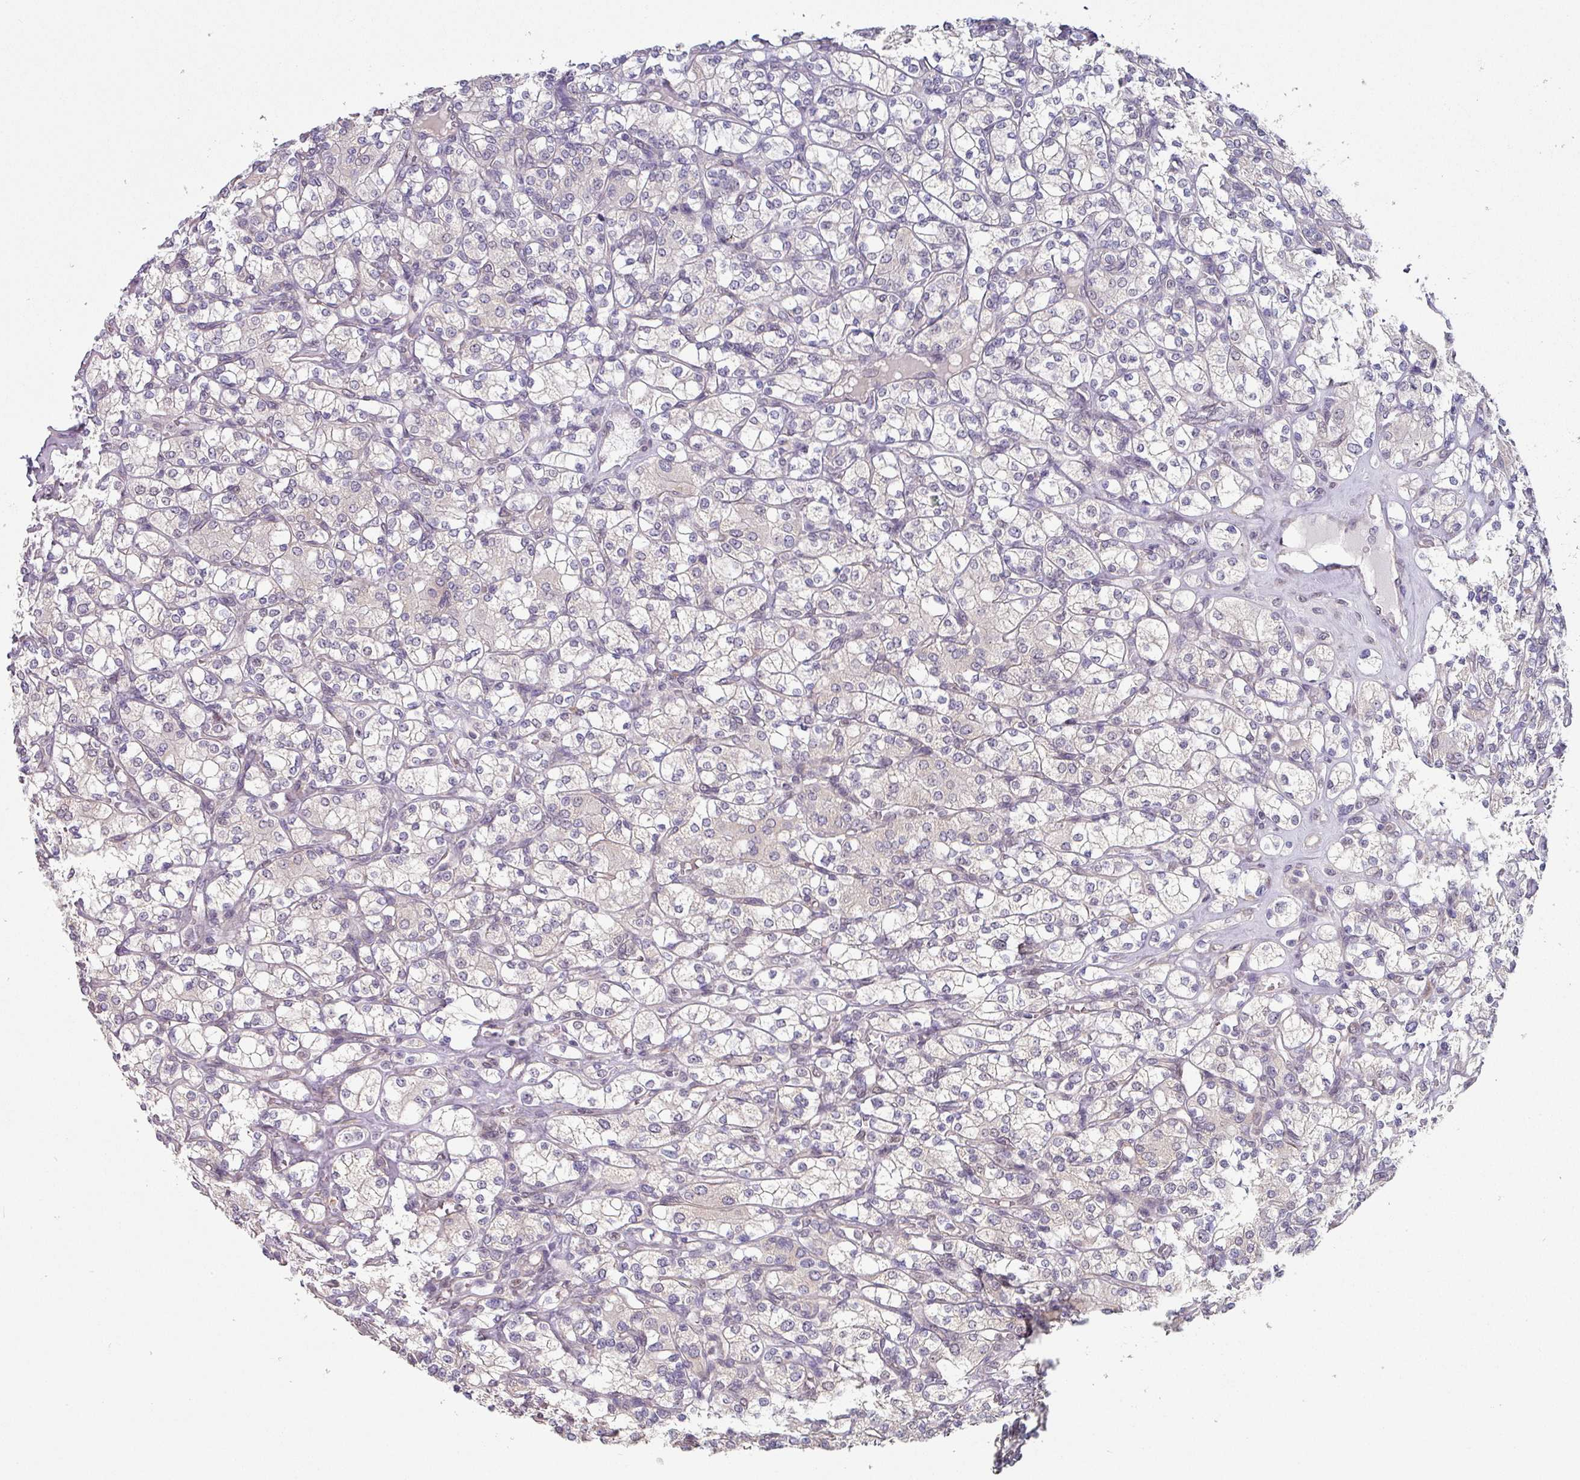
{"staining": {"intensity": "negative", "quantity": "none", "location": "none"}, "tissue": "renal cancer", "cell_type": "Tumor cells", "image_type": "cancer", "snomed": [{"axis": "morphology", "description": "Adenocarcinoma, NOS"}, {"axis": "topography", "description": "Kidney"}], "caption": "A histopathology image of human renal cancer (adenocarcinoma) is negative for staining in tumor cells.", "gene": "TMED5", "patient": {"sex": "male", "age": 77}}